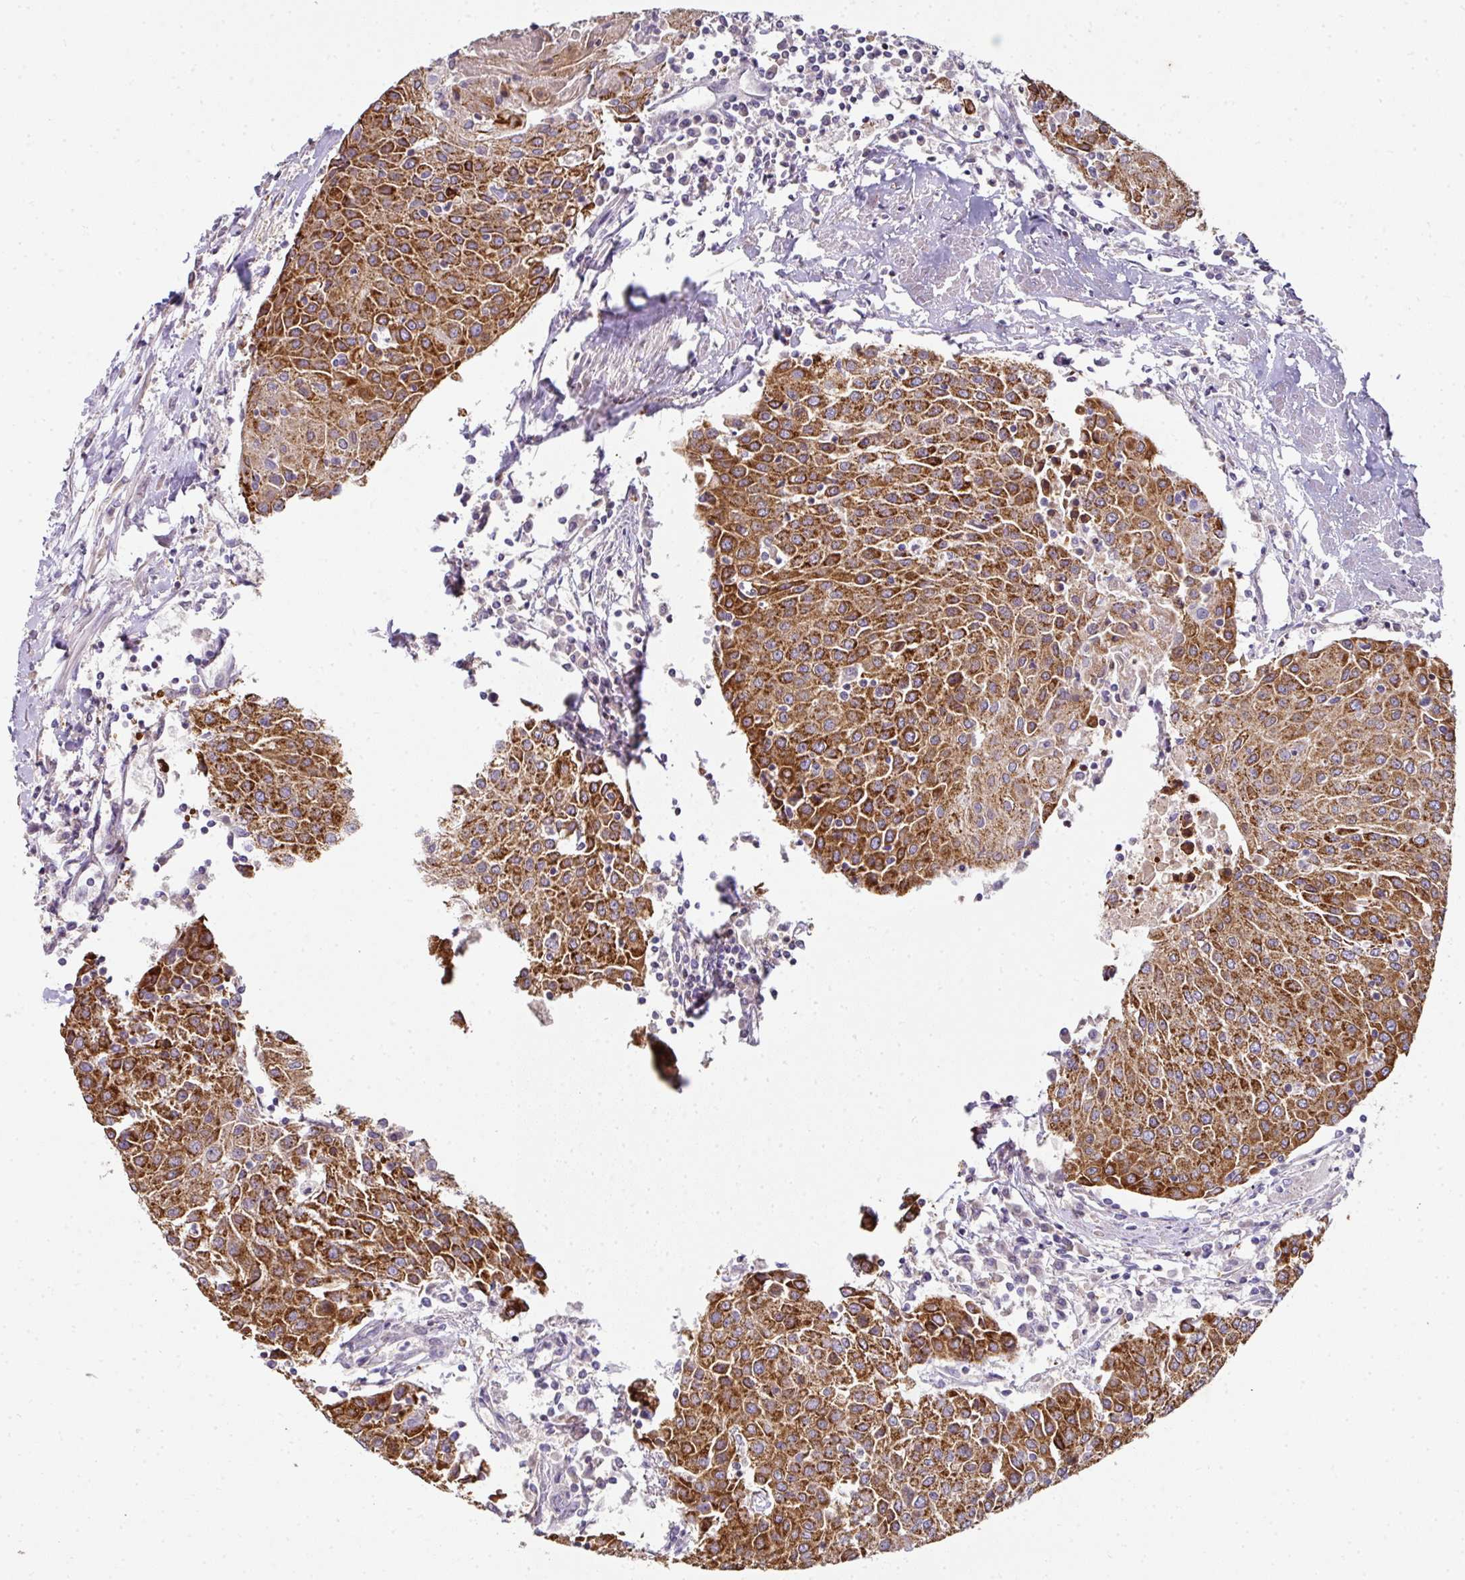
{"staining": {"intensity": "strong", "quantity": ">75%", "location": "cytoplasmic/membranous"}, "tissue": "urothelial cancer", "cell_type": "Tumor cells", "image_type": "cancer", "snomed": [{"axis": "morphology", "description": "Urothelial carcinoma, High grade"}, {"axis": "topography", "description": "Urinary bladder"}], "caption": "This is a micrograph of immunohistochemistry staining of high-grade urothelial carcinoma, which shows strong positivity in the cytoplasmic/membranous of tumor cells.", "gene": "ANKRD18A", "patient": {"sex": "female", "age": 85}}